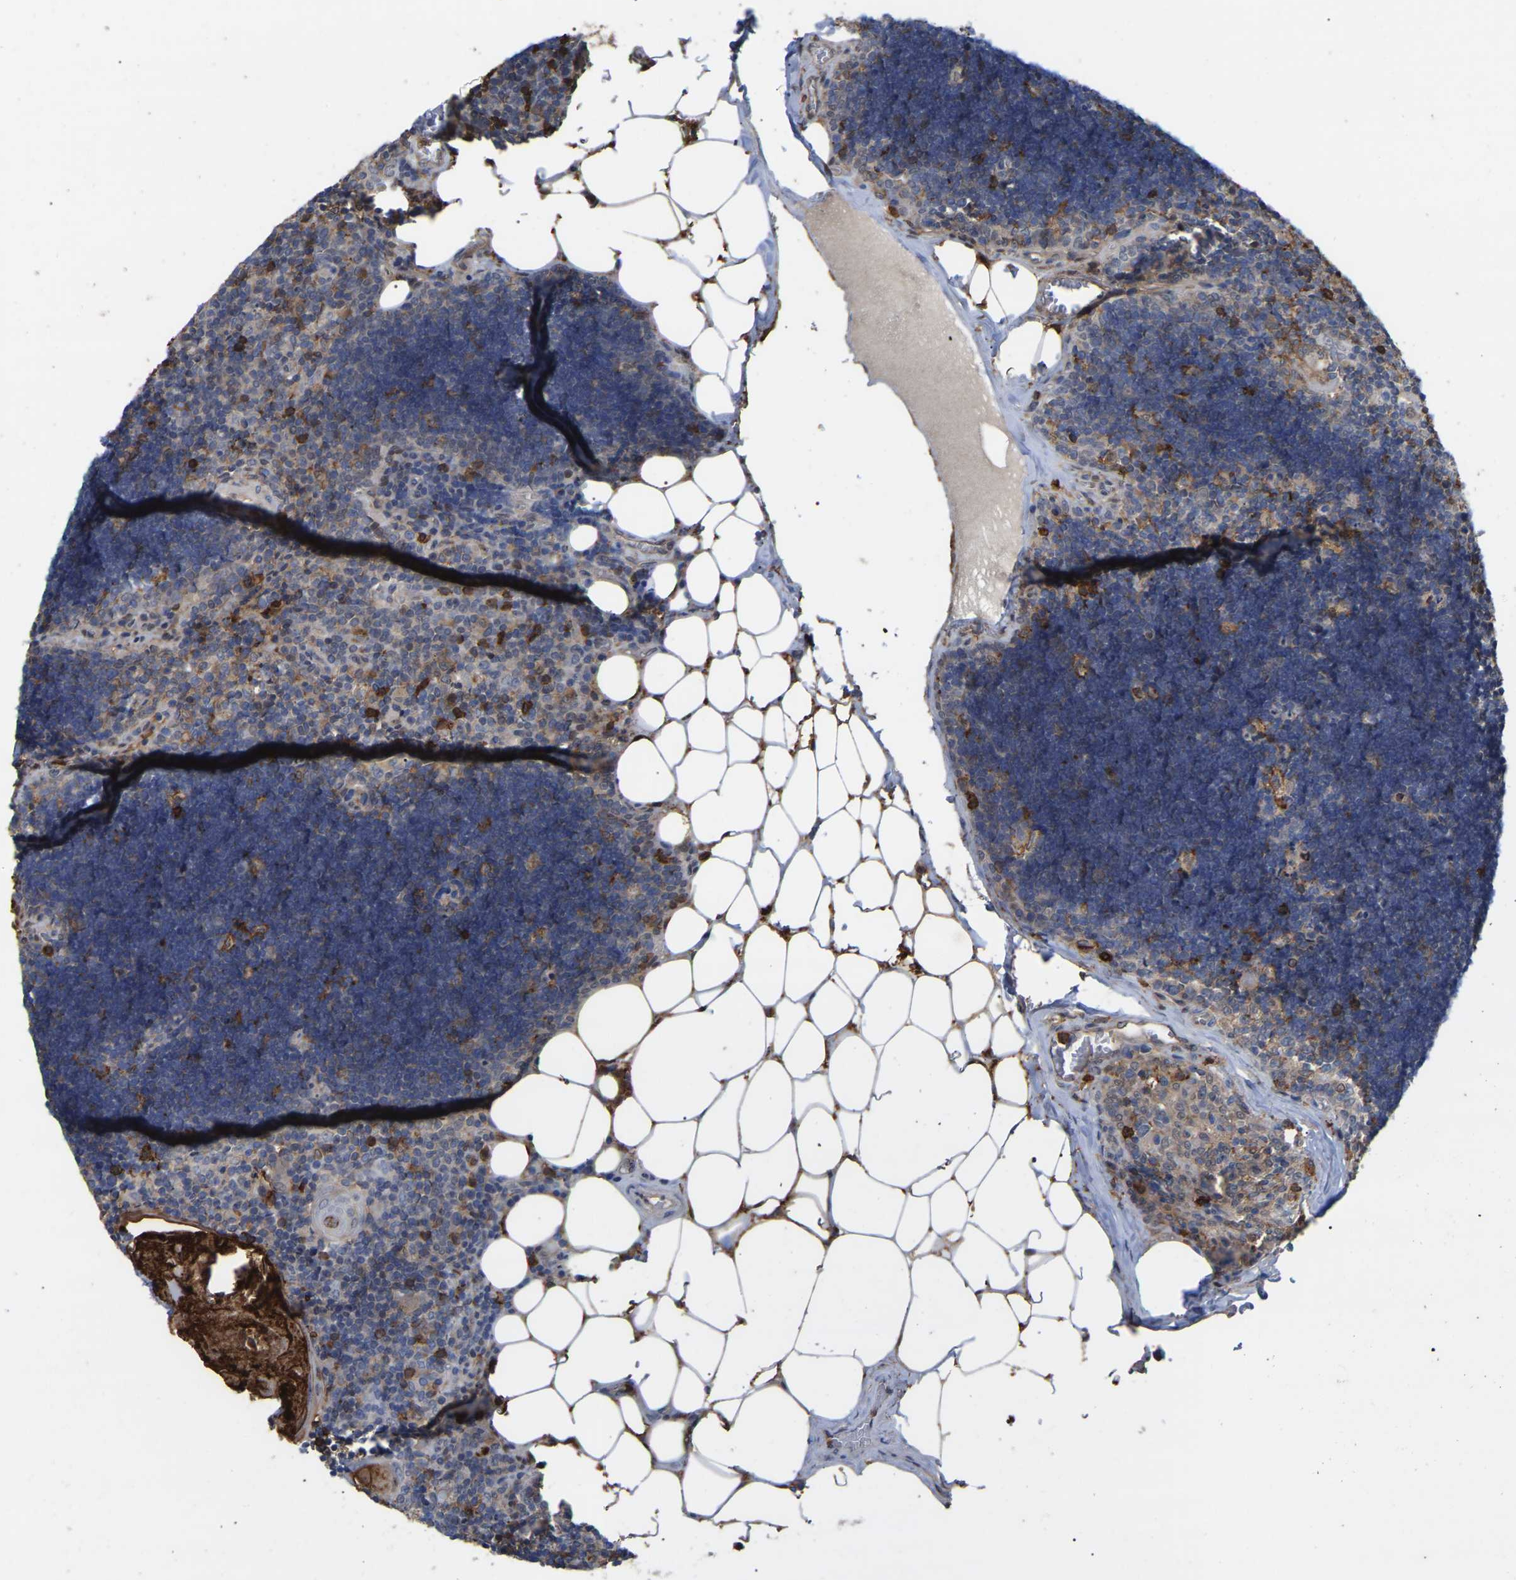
{"staining": {"intensity": "weak", "quantity": ">75%", "location": "cytoplasmic/membranous"}, "tissue": "lymph node", "cell_type": "Germinal center cells", "image_type": "normal", "snomed": [{"axis": "morphology", "description": "Normal tissue, NOS"}, {"axis": "topography", "description": "Lymph node"}], "caption": "Lymph node stained with DAB (3,3'-diaminobenzidine) immunohistochemistry (IHC) shows low levels of weak cytoplasmic/membranous expression in approximately >75% of germinal center cells. Nuclei are stained in blue.", "gene": "CIT", "patient": {"sex": "male", "age": 33}}